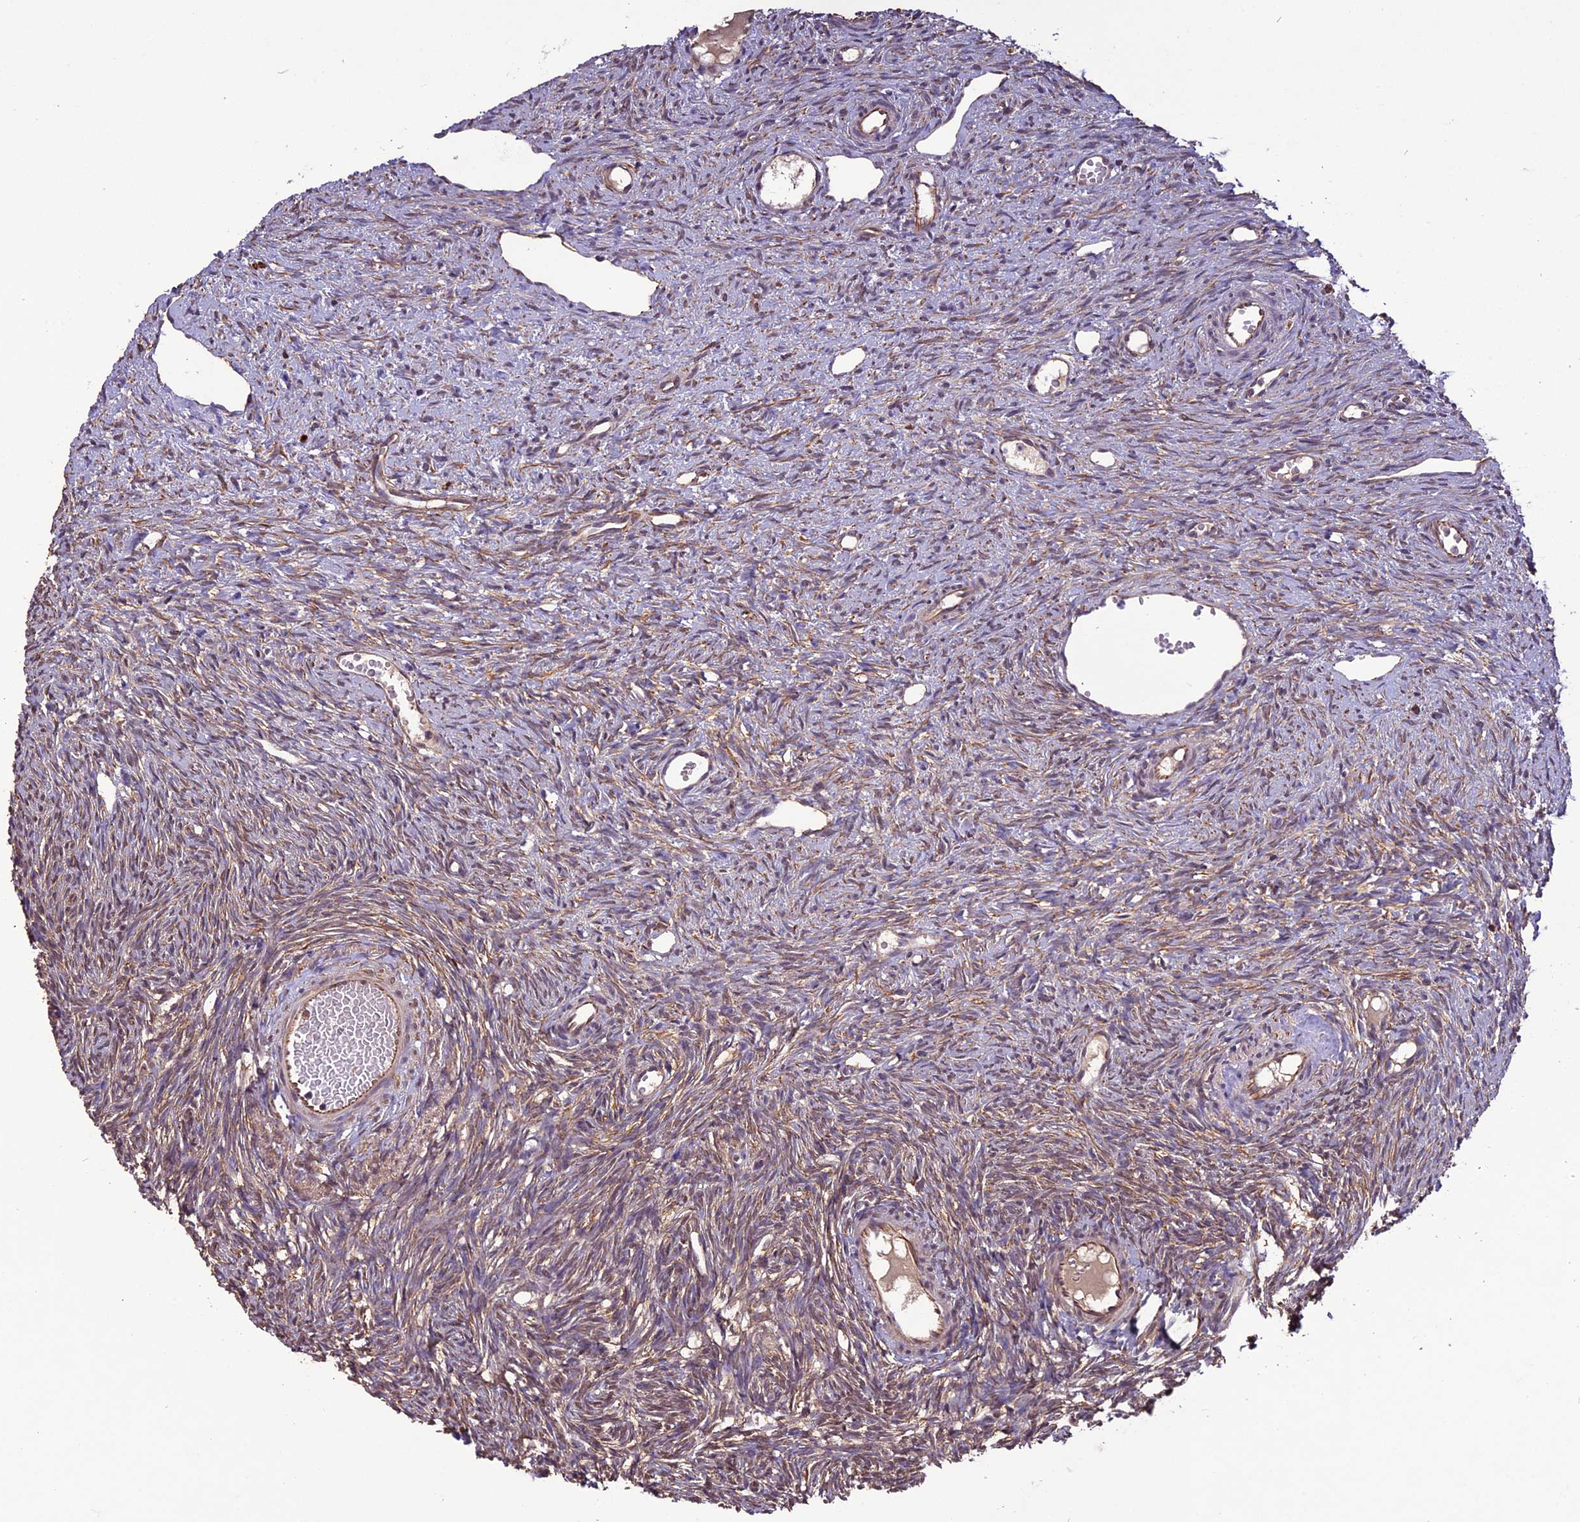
{"staining": {"intensity": "weak", "quantity": "25%-75%", "location": "cytoplasmic/membranous"}, "tissue": "ovary", "cell_type": "Ovarian stroma cells", "image_type": "normal", "snomed": [{"axis": "morphology", "description": "Normal tissue, NOS"}, {"axis": "topography", "description": "Ovary"}], "caption": "Protein expression analysis of unremarkable ovary displays weak cytoplasmic/membranous positivity in about 25%-75% of ovarian stroma cells. (DAB (3,3'-diaminobenzidine) = brown stain, brightfield microscopy at high magnification).", "gene": "C3orf70", "patient": {"sex": "female", "age": 51}}